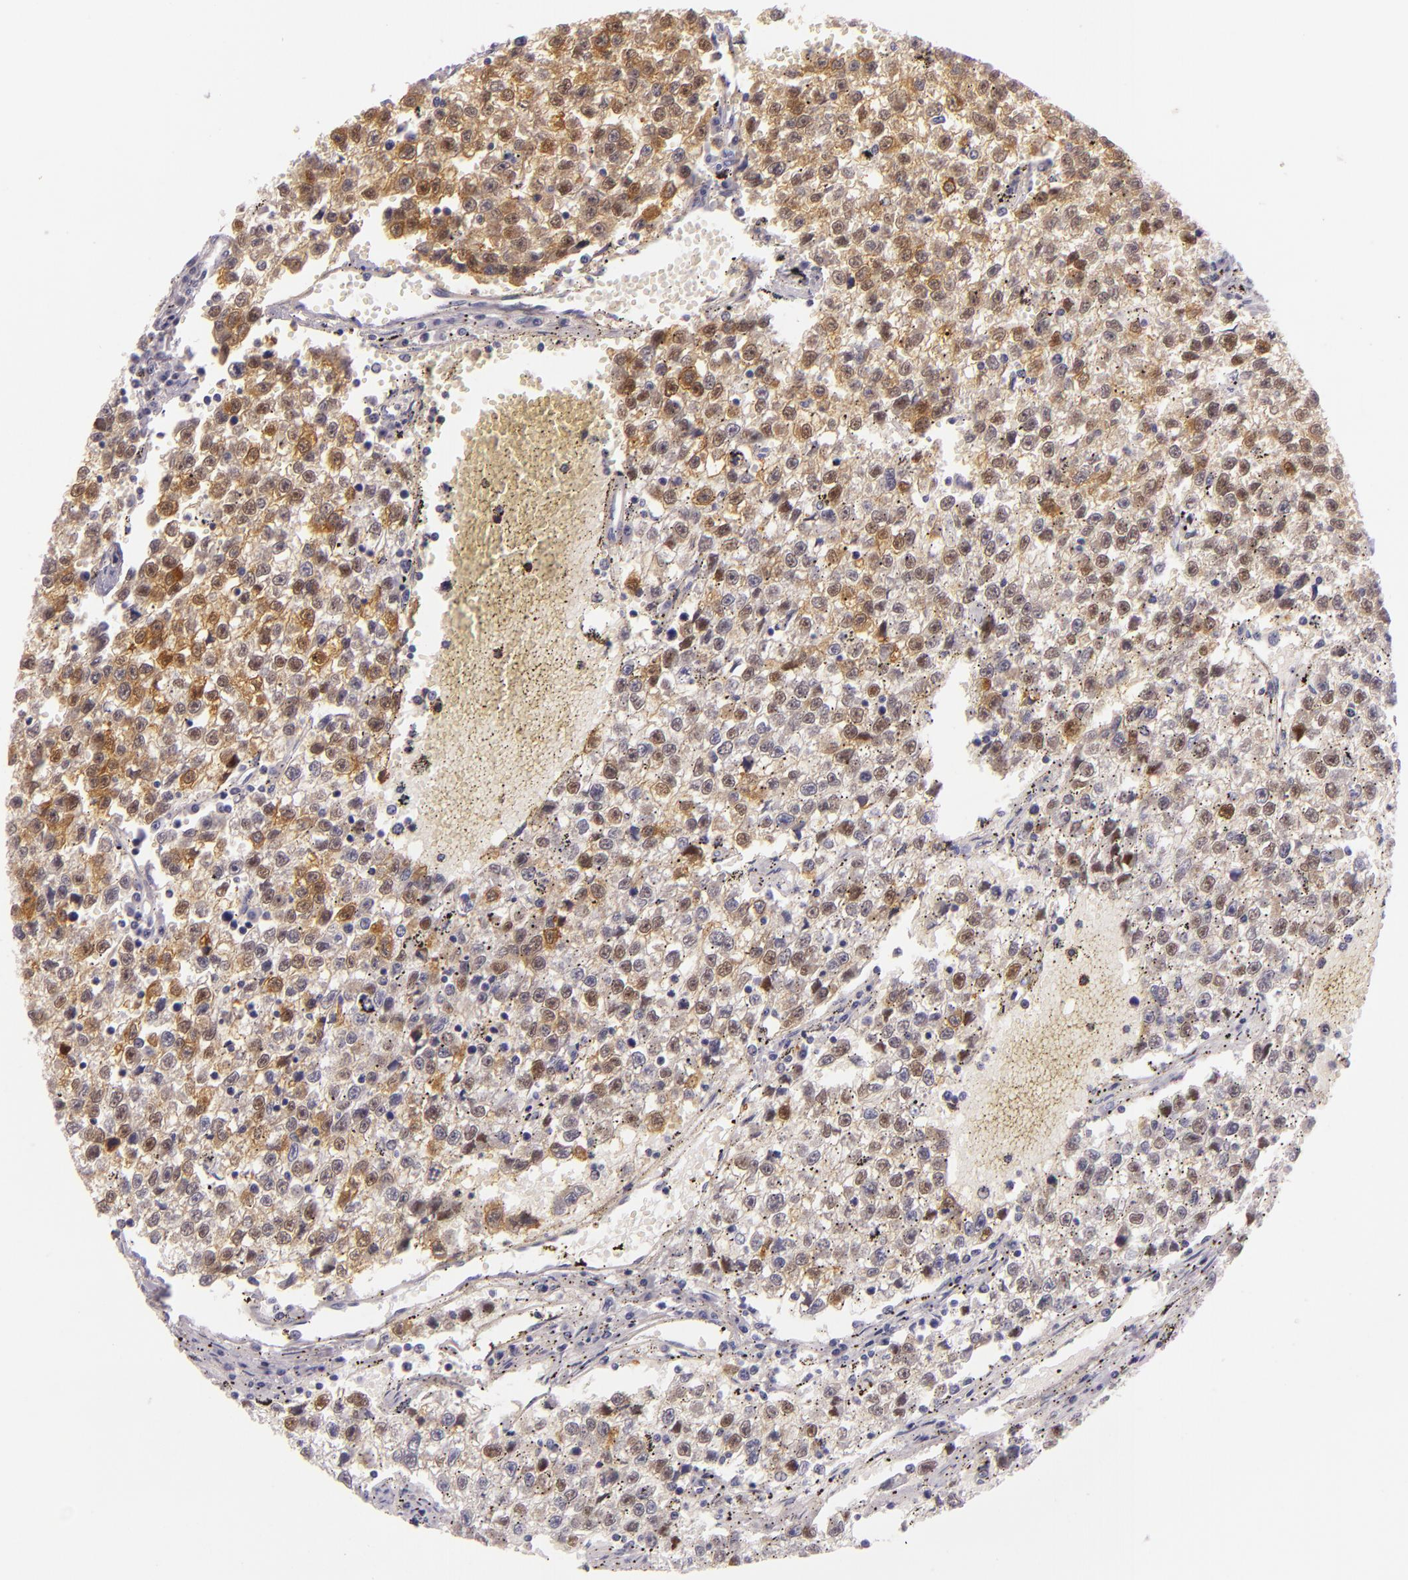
{"staining": {"intensity": "strong", "quantity": ">75%", "location": "cytoplasmic/membranous"}, "tissue": "testis cancer", "cell_type": "Tumor cells", "image_type": "cancer", "snomed": [{"axis": "morphology", "description": "Seminoma, NOS"}, {"axis": "topography", "description": "Testis"}], "caption": "Immunohistochemistry photomicrograph of human seminoma (testis) stained for a protein (brown), which displays high levels of strong cytoplasmic/membranous positivity in about >75% of tumor cells.", "gene": "HSP90AA1", "patient": {"sex": "male", "age": 35}}